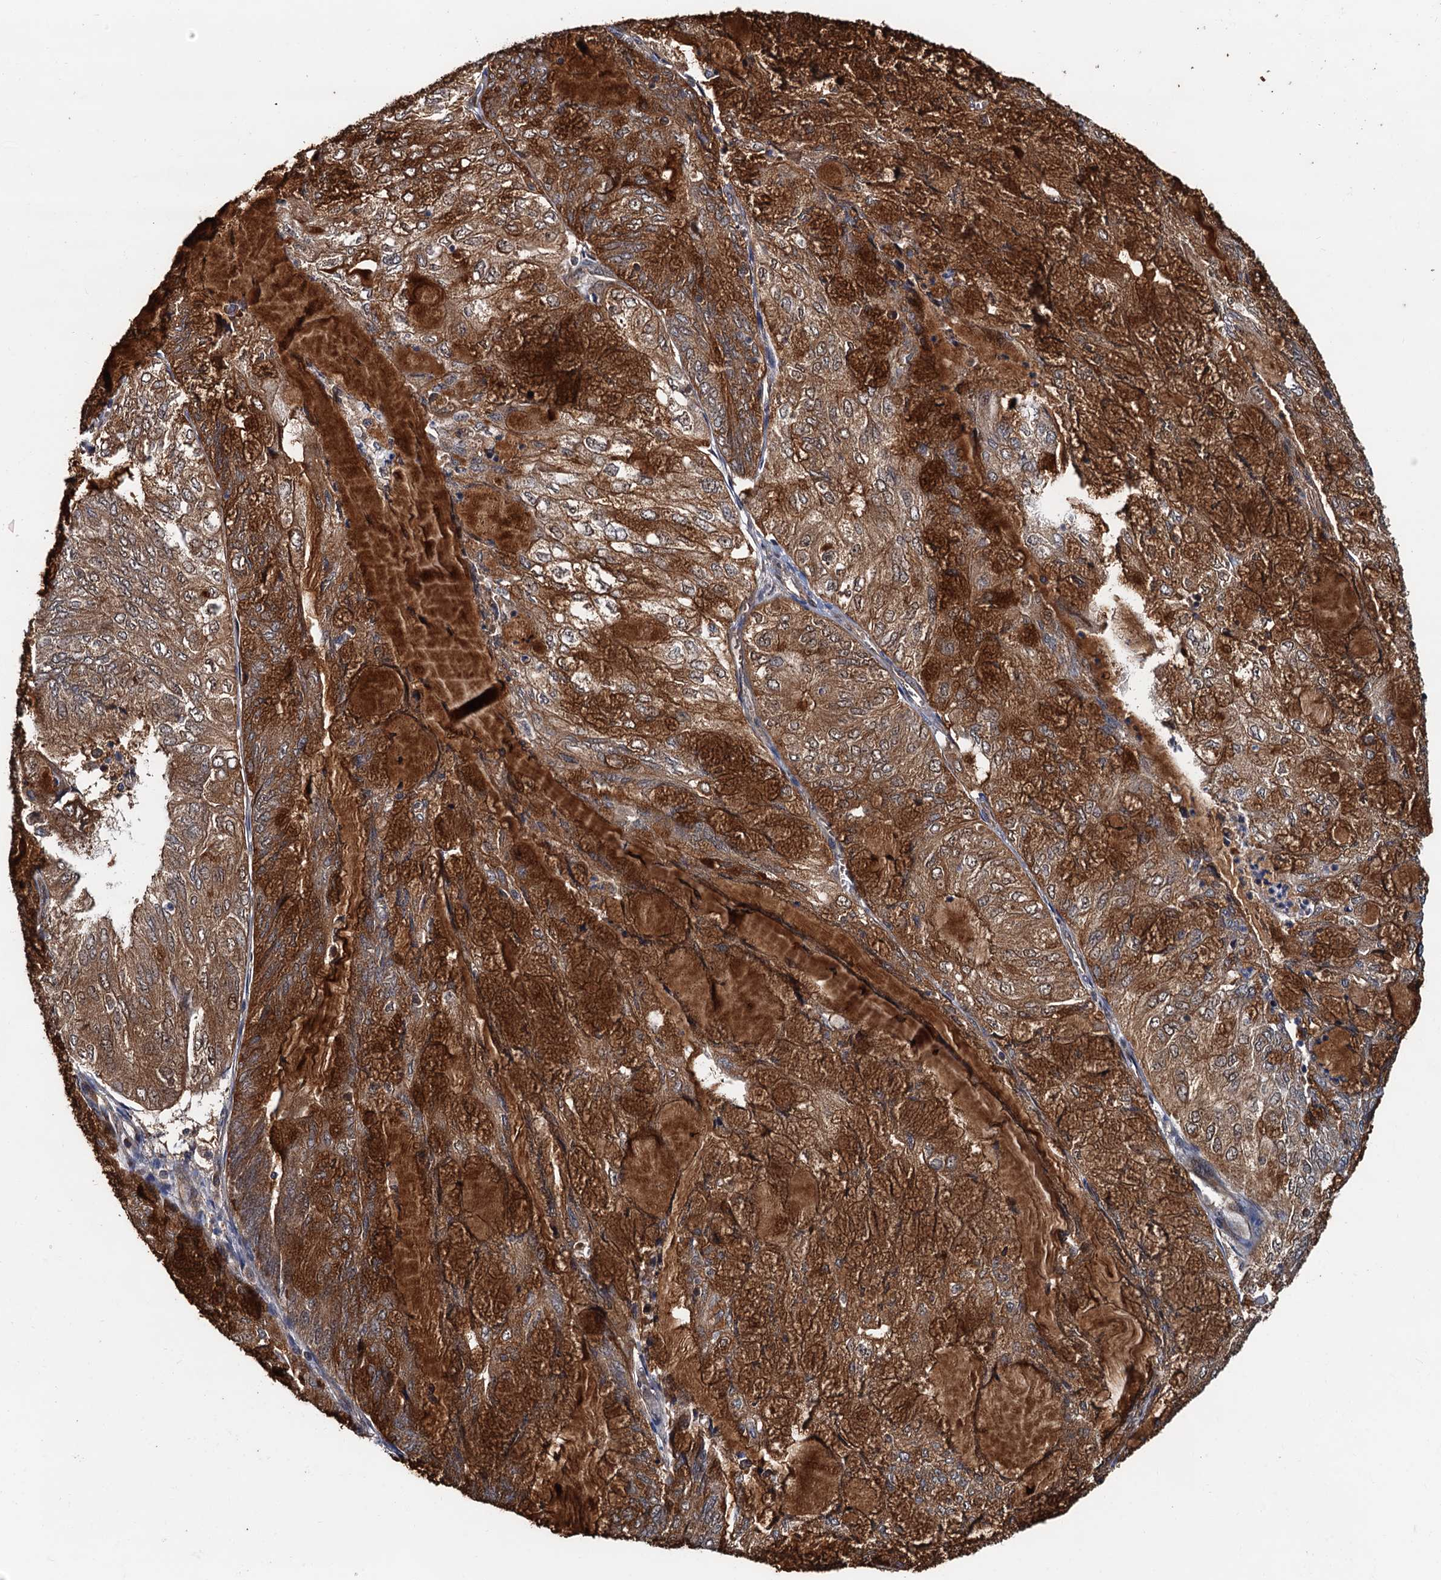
{"staining": {"intensity": "strong", "quantity": ">75%", "location": "cytoplasmic/membranous"}, "tissue": "endometrial cancer", "cell_type": "Tumor cells", "image_type": "cancer", "snomed": [{"axis": "morphology", "description": "Adenocarcinoma, NOS"}, {"axis": "topography", "description": "Endometrium"}], "caption": "High-power microscopy captured an immunohistochemistry micrograph of endometrial cancer (adenocarcinoma), revealing strong cytoplasmic/membranous staining in approximately >75% of tumor cells. Immunohistochemistry stains the protein of interest in brown and the nuclei are stained blue.", "gene": "AAGAB", "patient": {"sex": "female", "age": 81}}